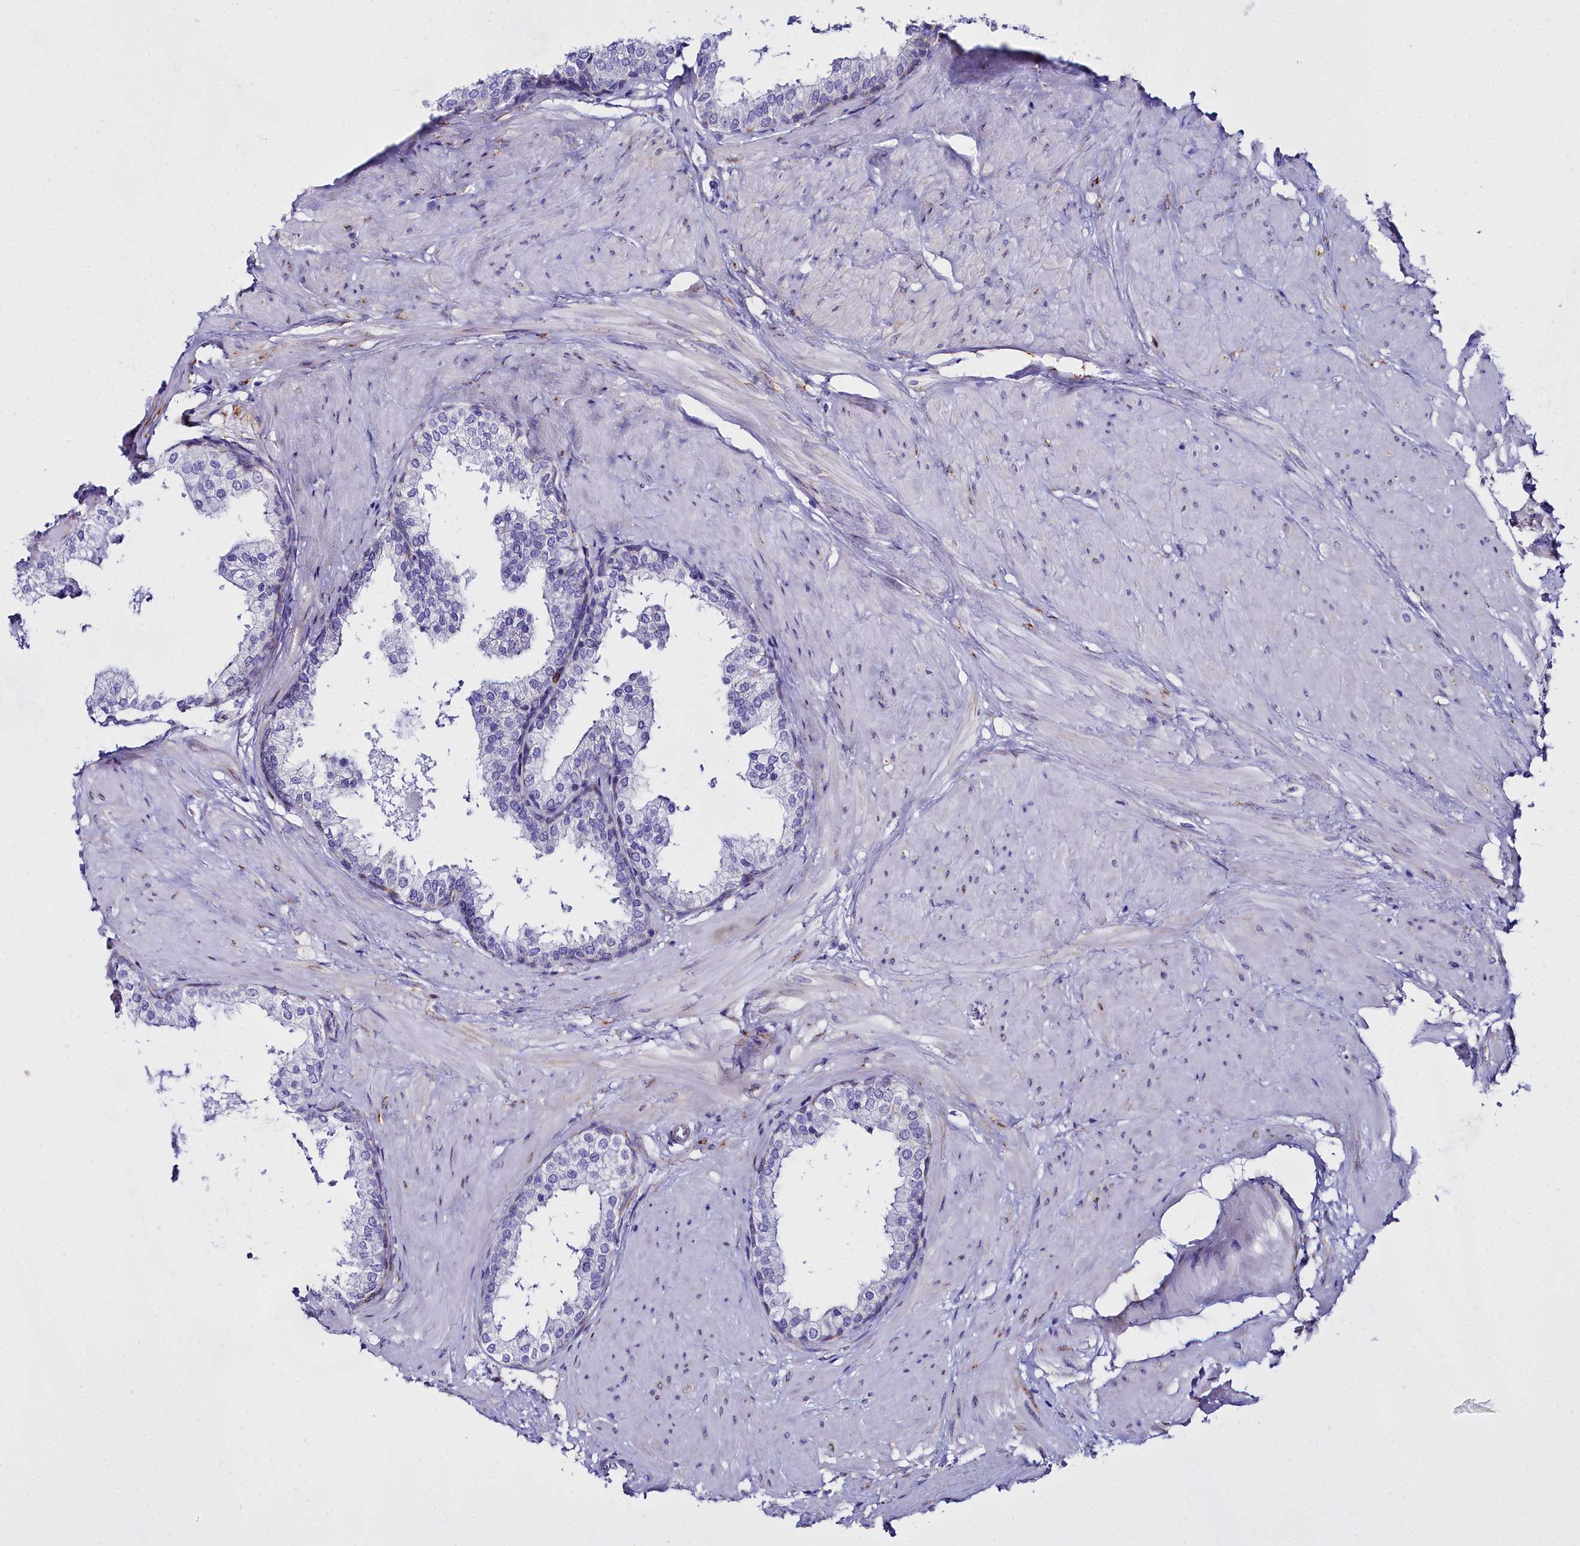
{"staining": {"intensity": "negative", "quantity": "none", "location": "none"}, "tissue": "prostate", "cell_type": "Glandular cells", "image_type": "normal", "snomed": [{"axis": "morphology", "description": "Normal tissue, NOS"}, {"axis": "topography", "description": "Prostate"}], "caption": "The immunohistochemistry image has no significant positivity in glandular cells of prostate.", "gene": "TXNDC5", "patient": {"sex": "male", "age": 48}}